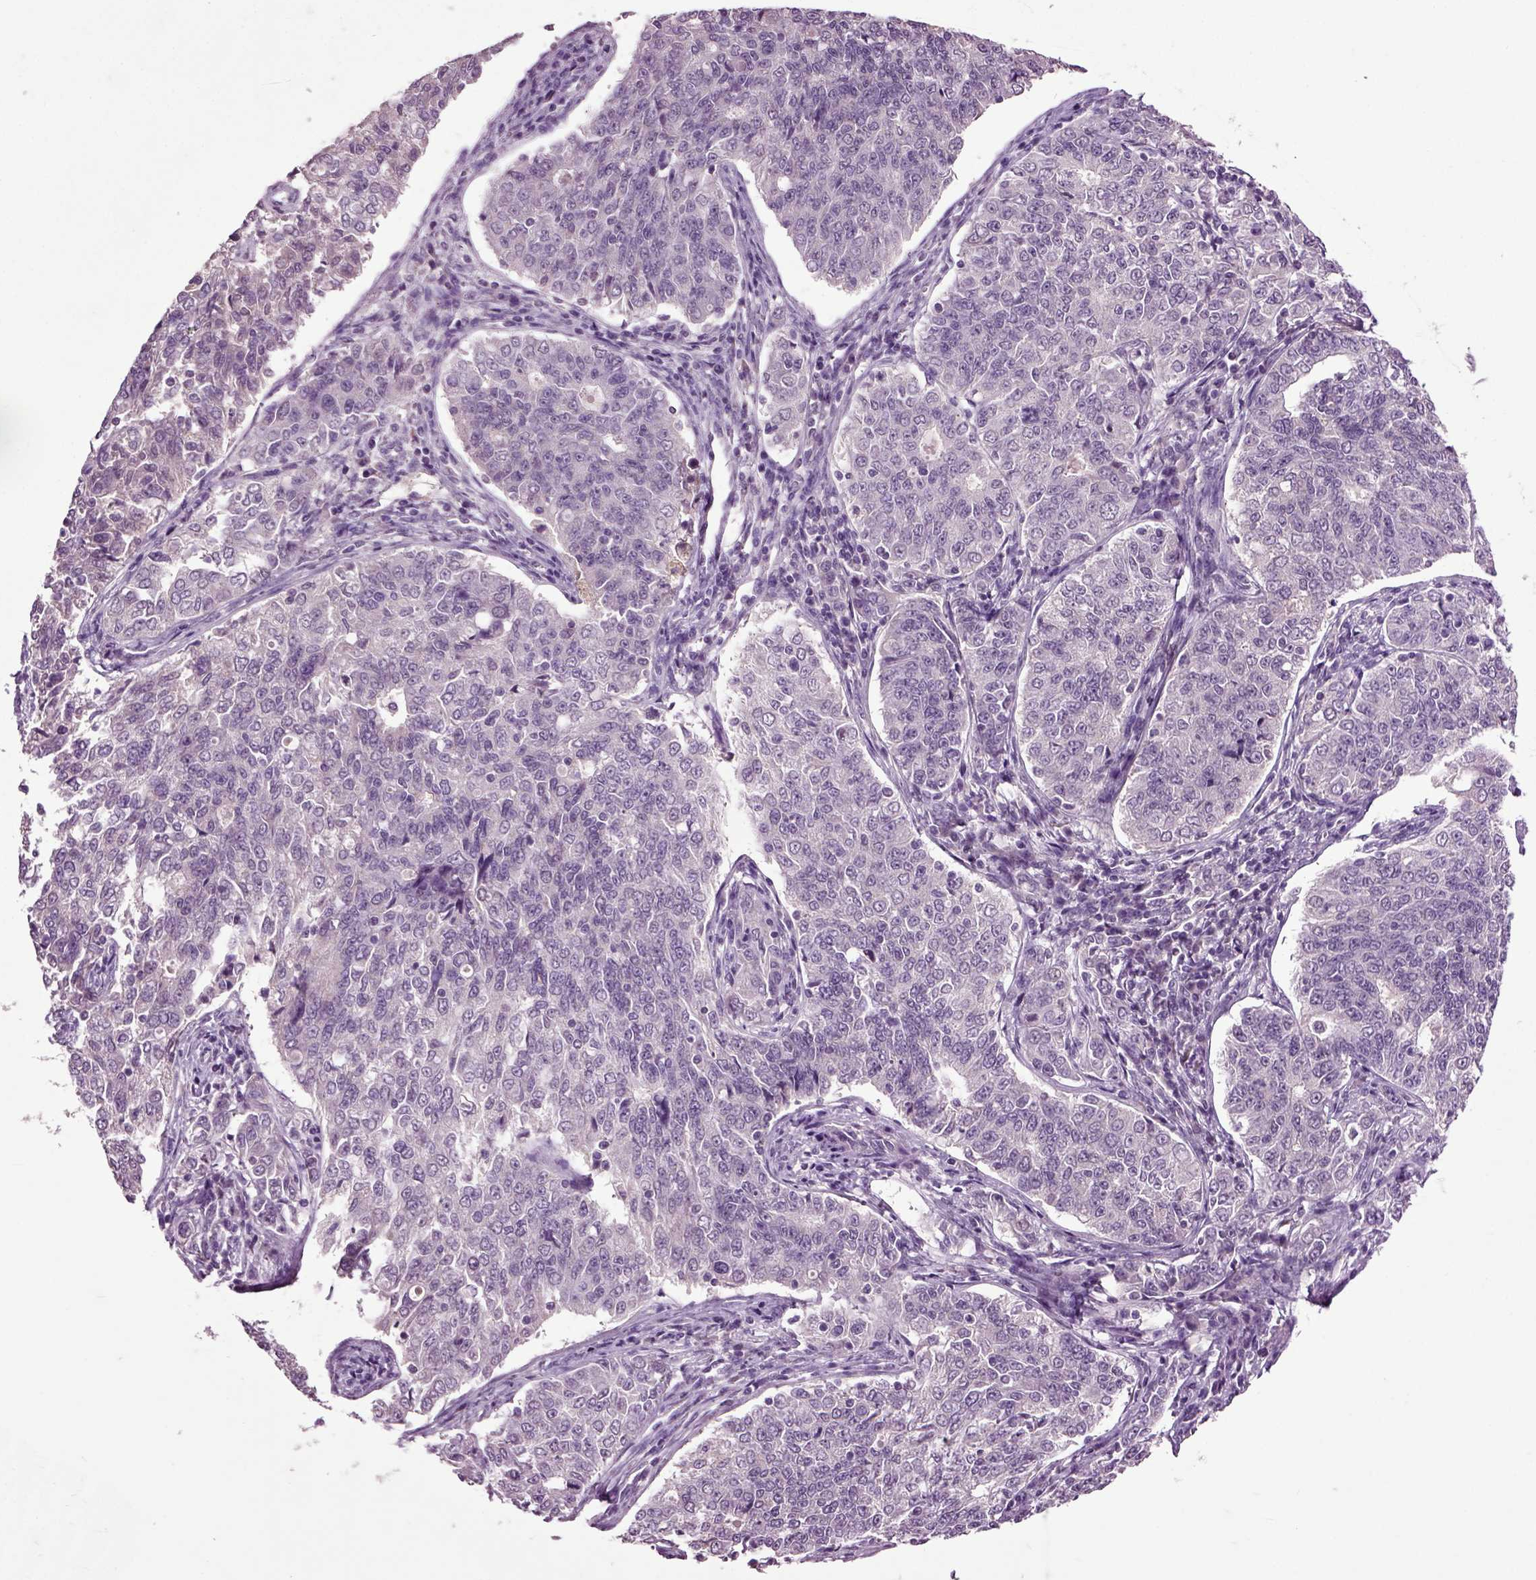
{"staining": {"intensity": "negative", "quantity": "none", "location": "none"}, "tissue": "endometrial cancer", "cell_type": "Tumor cells", "image_type": "cancer", "snomed": [{"axis": "morphology", "description": "Adenocarcinoma, NOS"}, {"axis": "topography", "description": "Endometrium"}], "caption": "This is an immunohistochemistry photomicrograph of human endometrial adenocarcinoma. There is no positivity in tumor cells.", "gene": "CRHR1", "patient": {"sex": "female", "age": 43}}